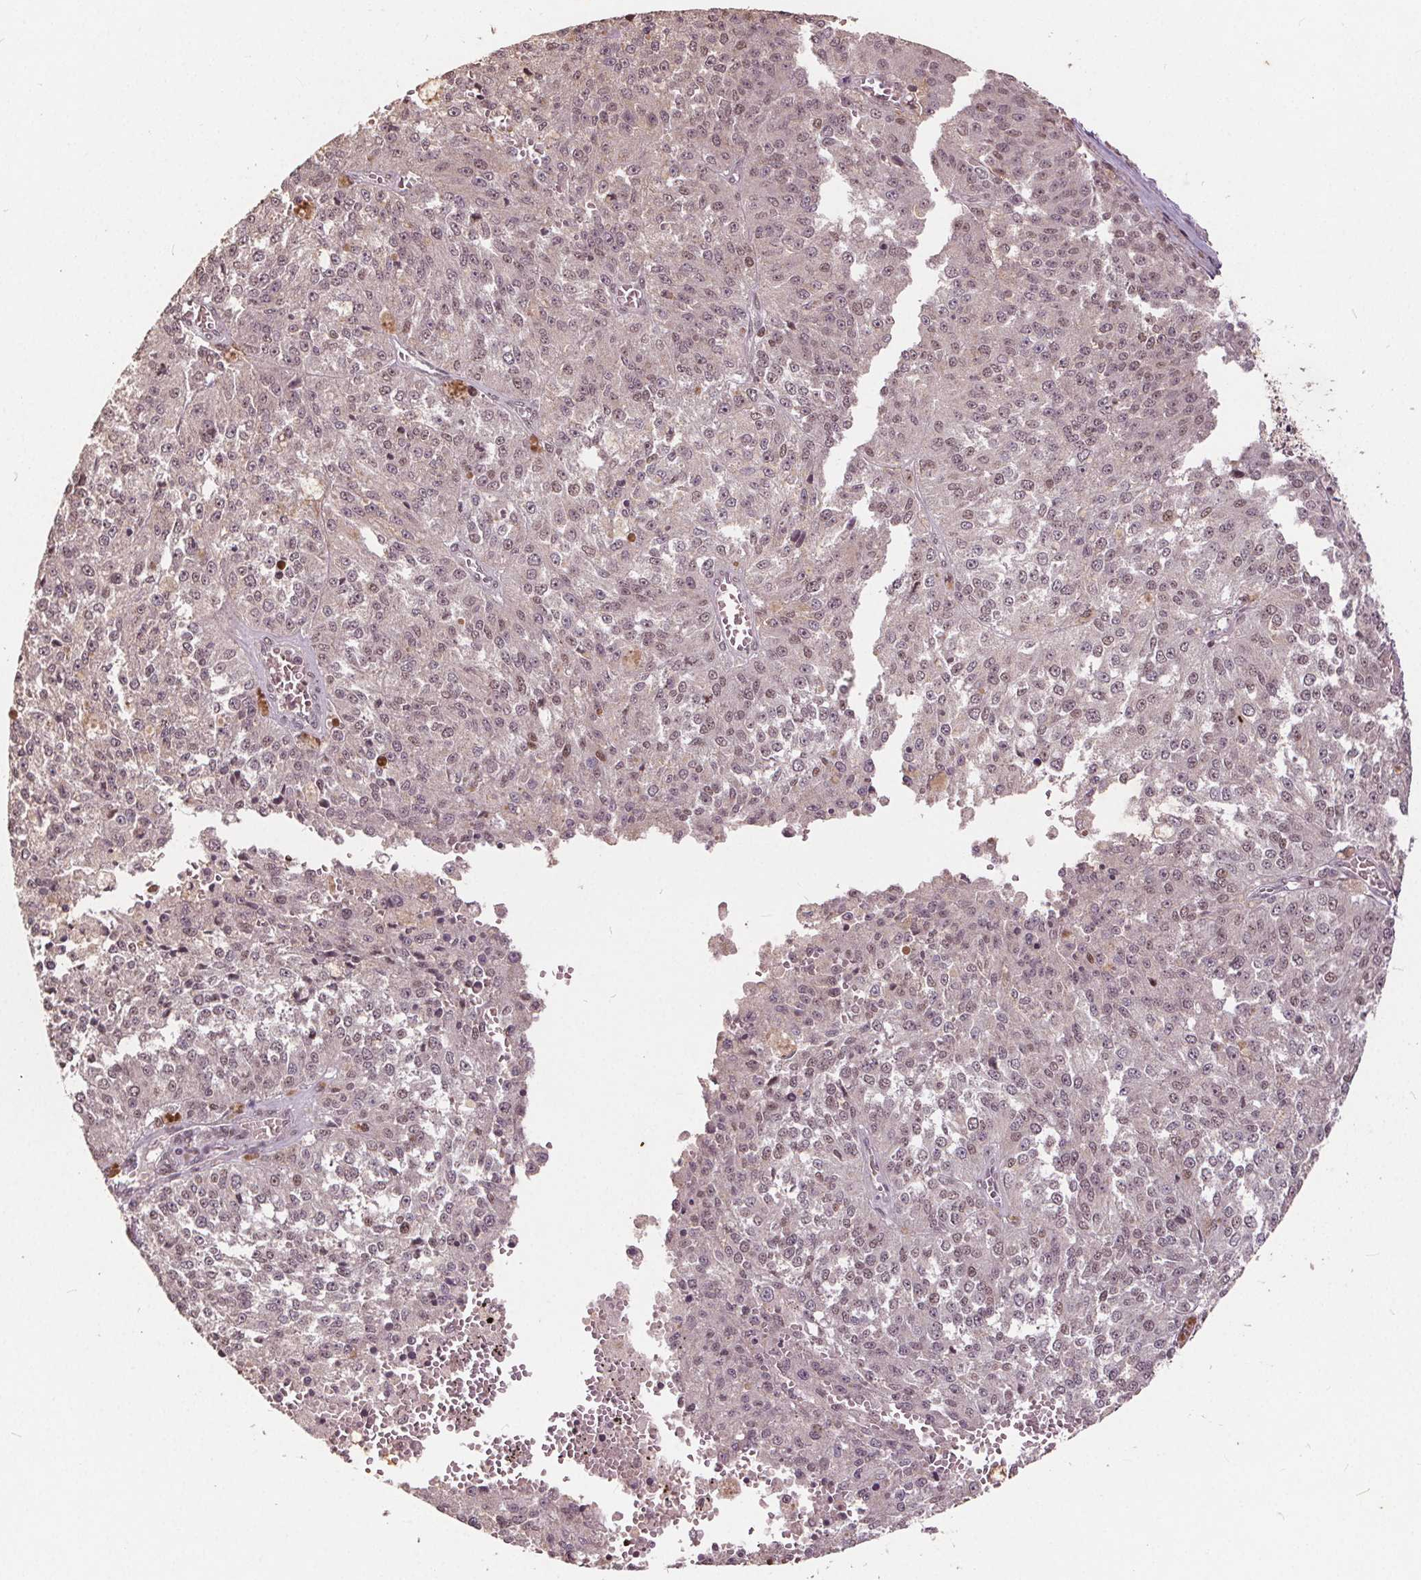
{"staining": {"intensity": "weak", "quantity": "25%-75%", "location": "nuclear"}, "tissue": "melanoma", "cell_type": "Tumor cells", "image_type": "cancer", "snomed": [{"axis": "morphology", "description": "Malignant melanoma, Metastatic site"}, {"axis": "topography", "description": "Lymph node"}], "caption": "Malignant melanoma (metastatic site) stained with DAB (3,3'-diaminobenzidine) immunohistochemistry (IHC) reveals low levels of weak nuclear positivity in about 25%-75% of tumor cells. The staining was performed using DAB (3,3'-diaminobenzidine), with brown indicating positive protein expression. Nuclei are stained blue with hematoxylin.", "gene": "DNMT3B", "patient": {"sex": "female", "age": 64}}